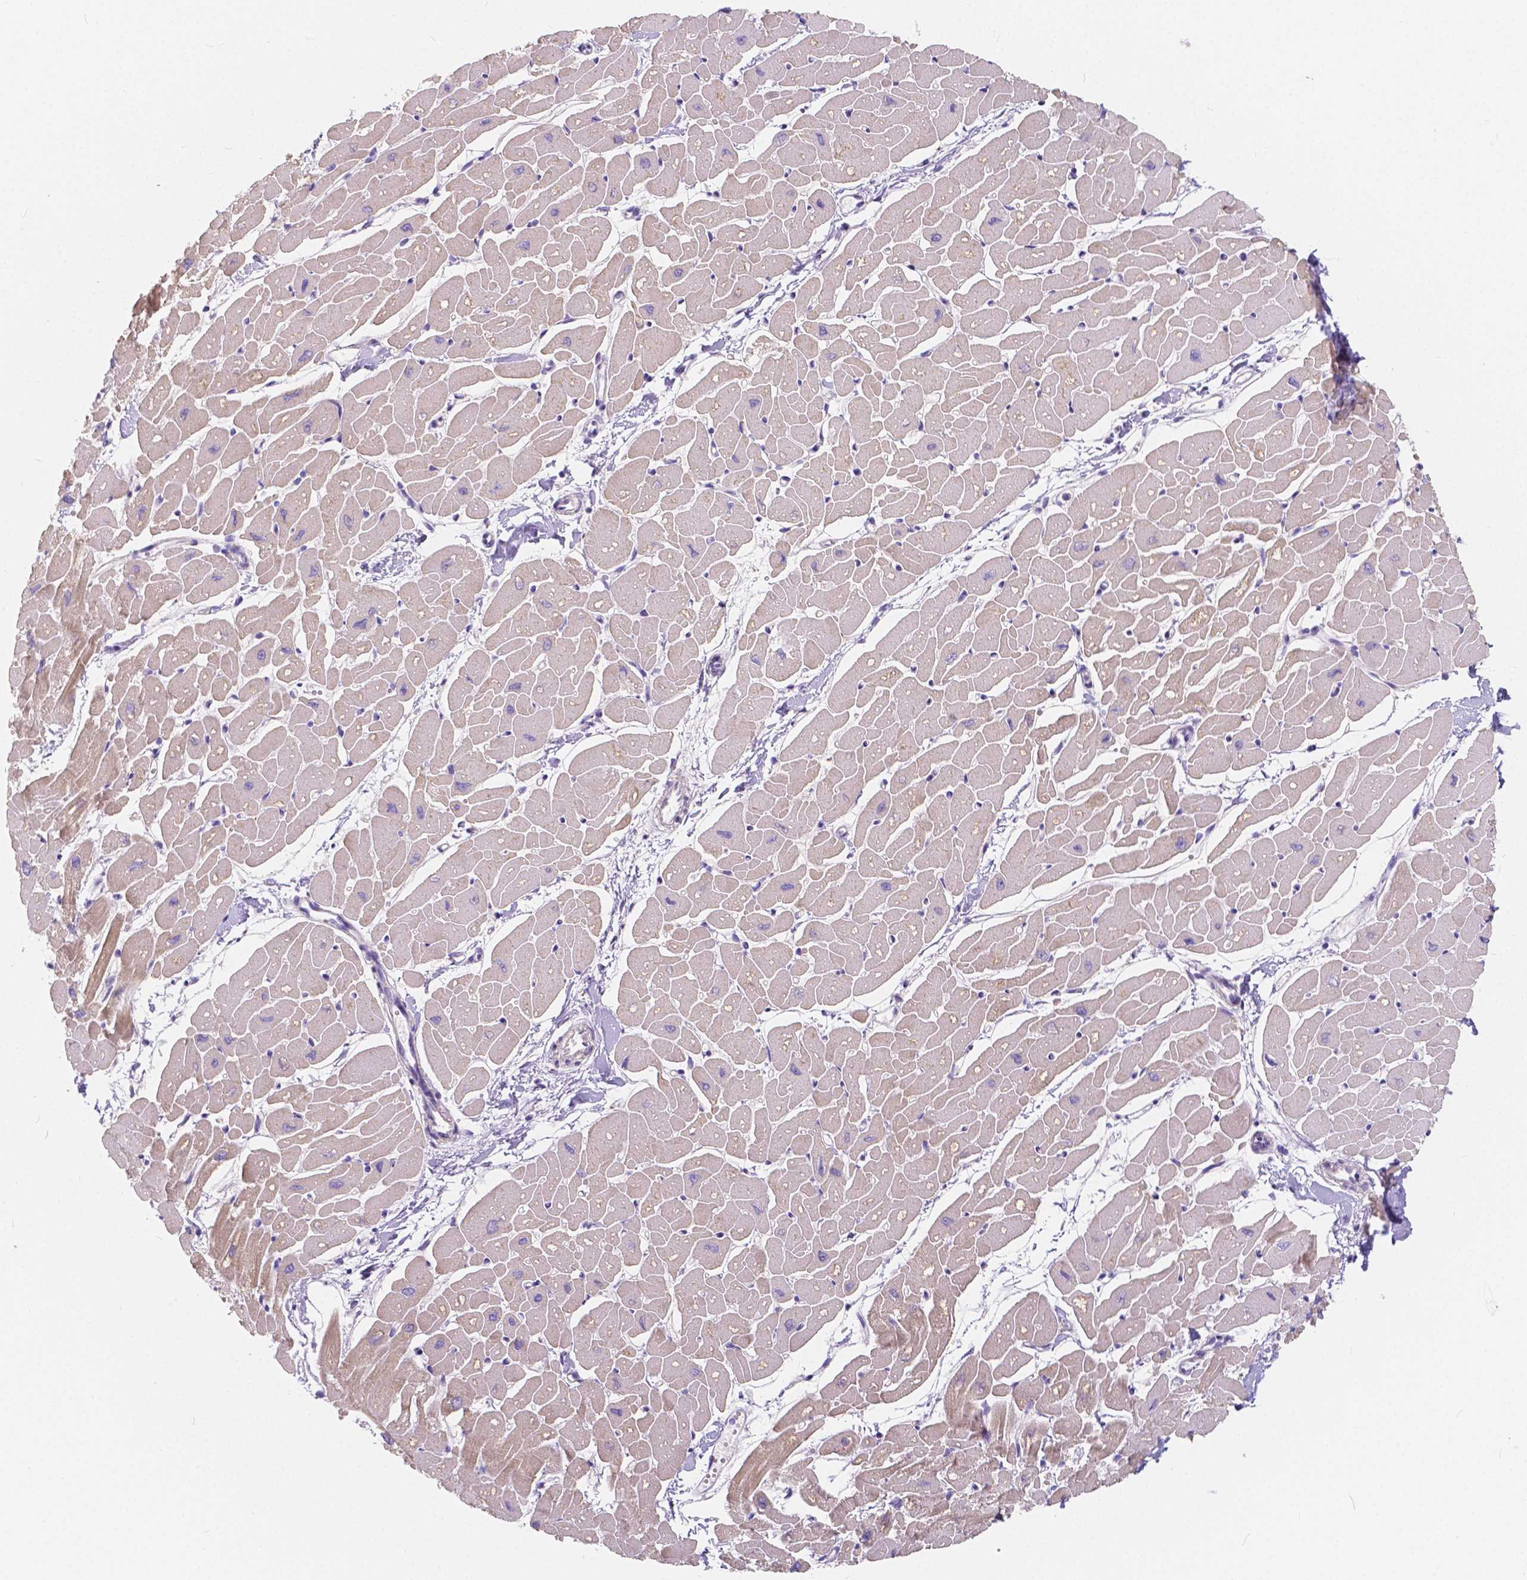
{"staining": {"intensity": "moderate", "quantity": "25%-75%", "location": "cytoplasmic/membranous"}, "tissue": "heart muscle", "cell_type": "Cardiomyocytes", "image_type": "normal", "snomed": [{"axis": "morphology", "description": "Normal tissue, NOS"}, {"axis": "topography", "description": "Heart"}], "caption": "A medium amount of moderate cytoplasmic/membranous positivity is present in about 25%-75% of cardiomyocytes in normal heart muscle.", "gene": "RNF186", "patient": {"sex": "male", "age": 57}}